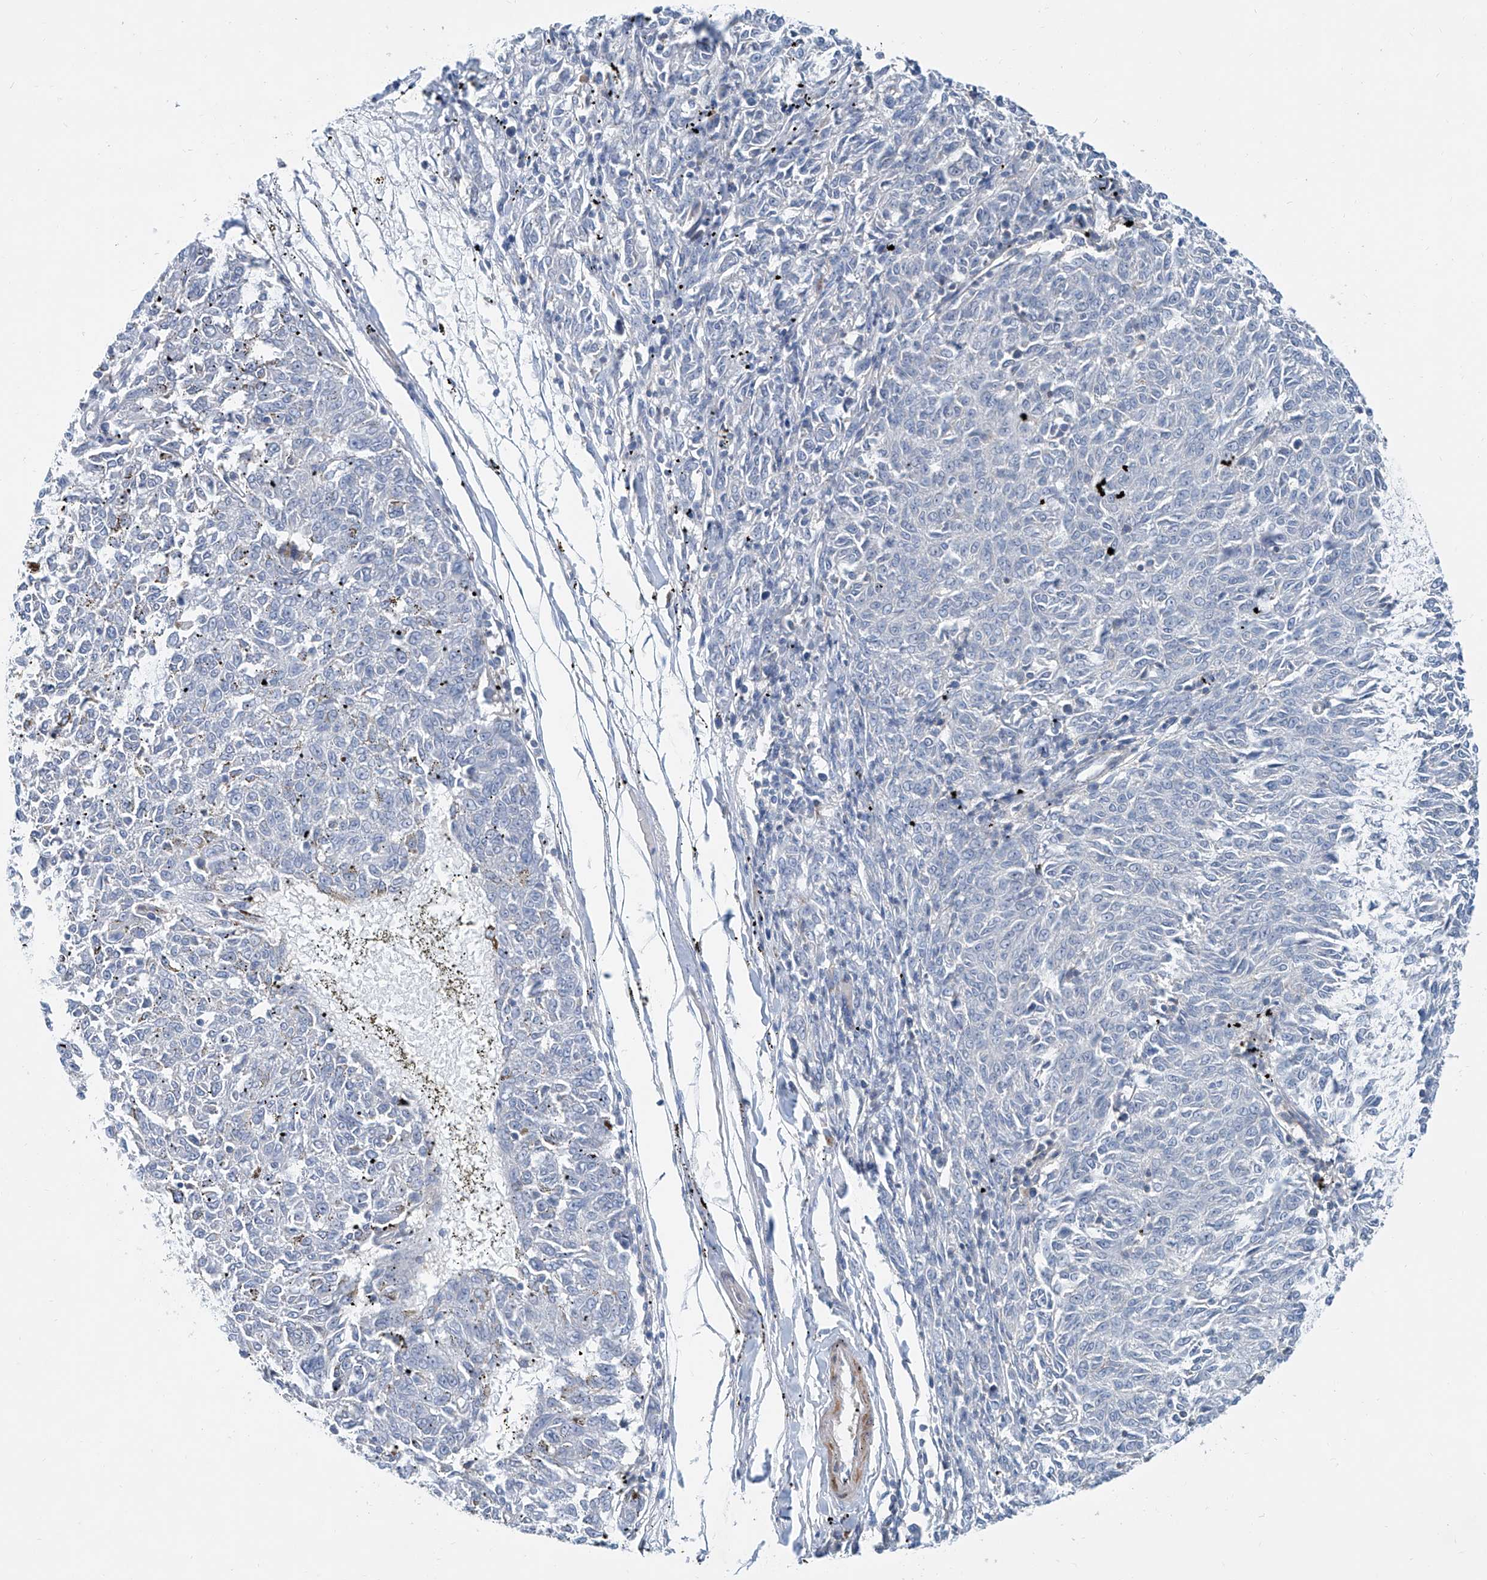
{"staining": {"intensity": "negative", "quantity": "none", "location": "none"}, "tissue": "melanoma", "cell_type": "Tumor cells", "image_type": "cancer", "snomed": [{"axis": "morphology", "description": "Malignant melanoma, NOS"}, {"axis": "topography", "description": "Skin"}], "caption": "An immunohistochemistry histopathology image of malignant melanoma is shown. There is no staining in tumor cells of malignant melanoma. The staining is performed using DAB brown chromogen with nuclei counter-stained in using hematoxylin.", "gene": "ANKRD34A", "patient": {"sex": "female", "age": 72}}